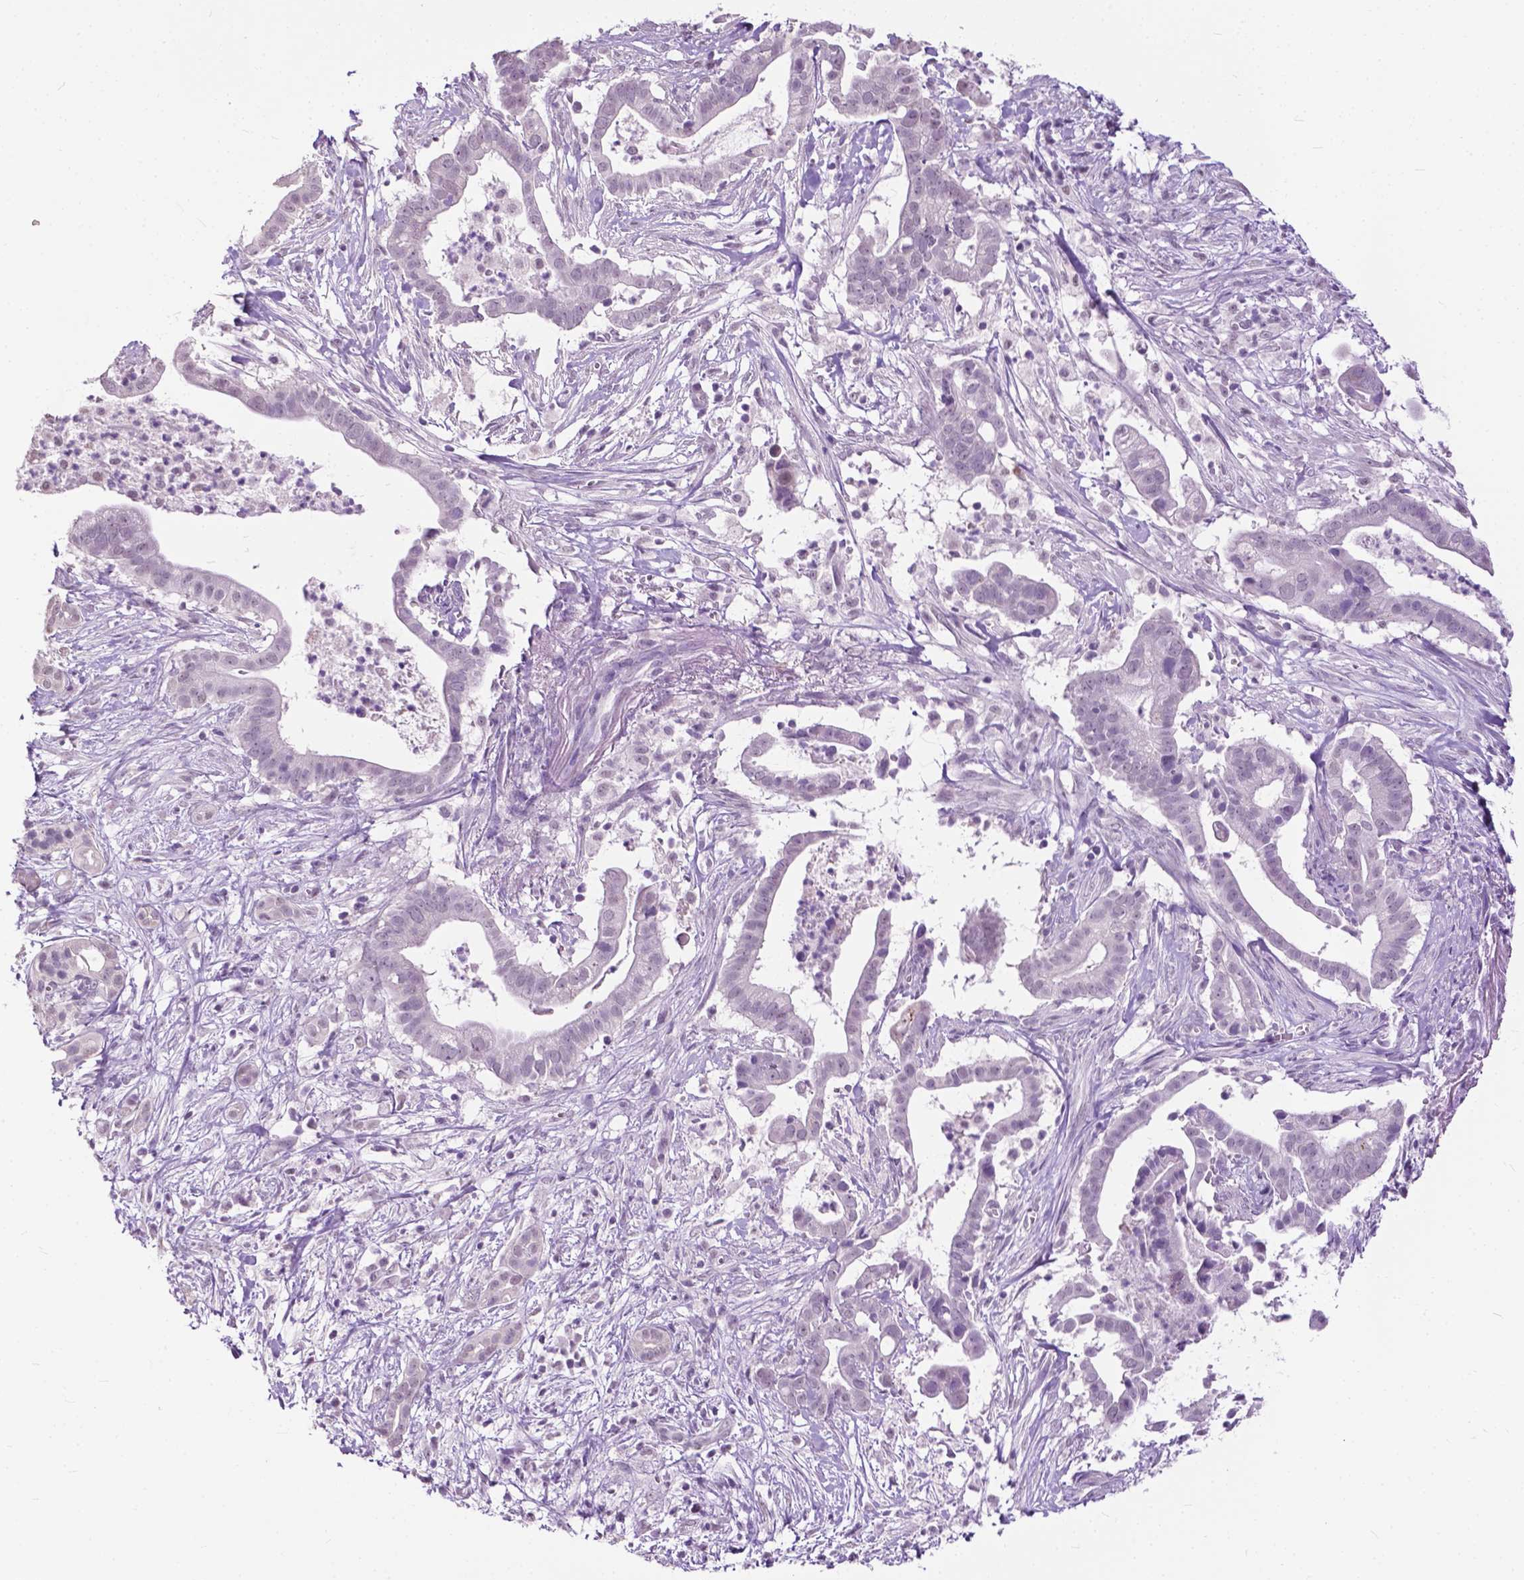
{"staining": {"intensity": "negative", "quantity": "none", "location": "none"}, "tissue": "pancreatic cancer", "cell_type": "Tumor cells", "image_type": "cancer", "snomed": [{"axis": "morphology", "description": "Adenocarcinoma, NOS"}, {"axis": "topography", "description": "Pancreas"}], "caption": "A high-resolution histopathology image shows IHC staining of pancreatic cancer, which demonstrates no significant staining in tumor cells.", "gene": "GPR37L1", "patient": {"sex": "male", "age": 61}}